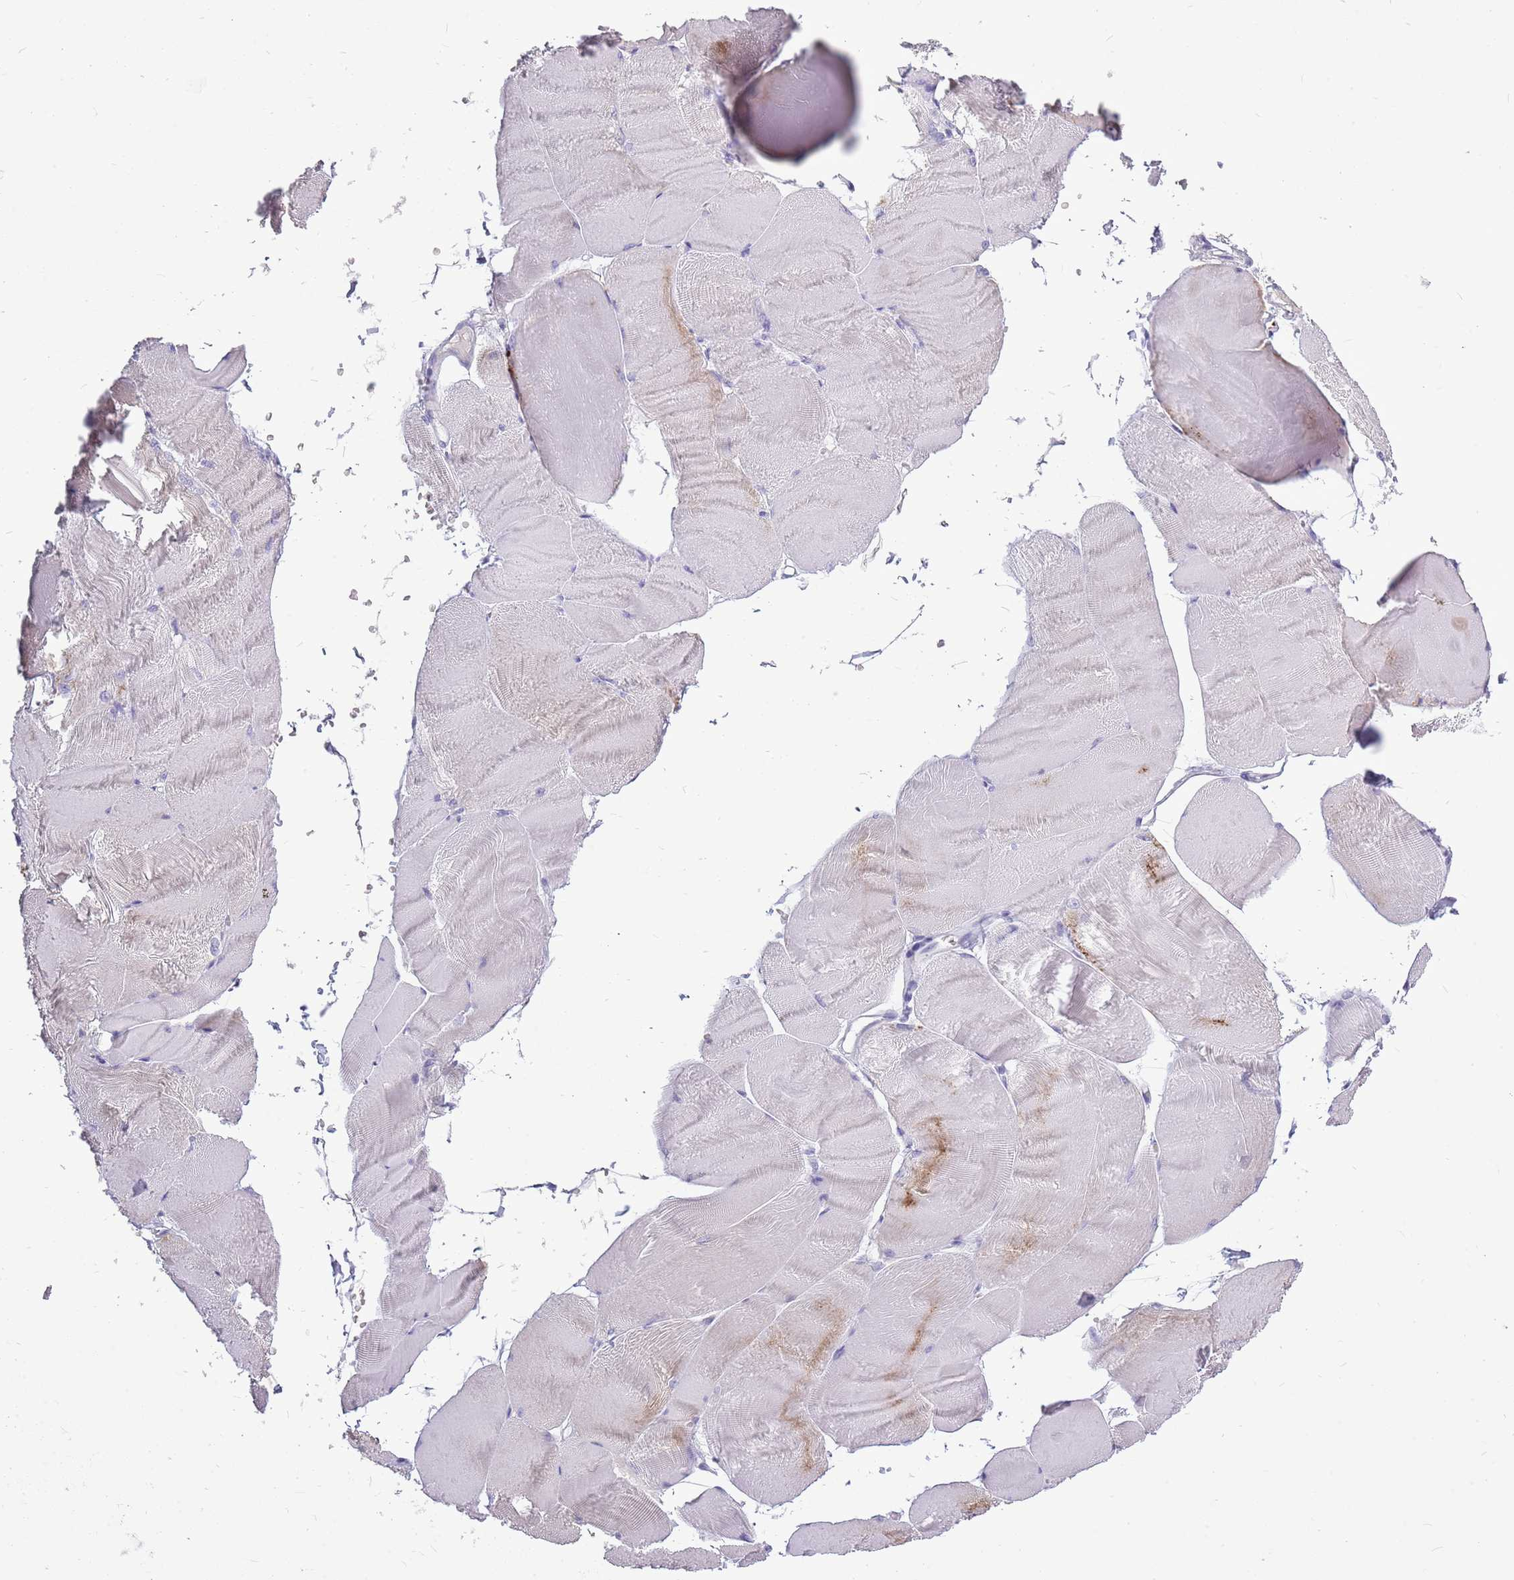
{"staining": {"intensity": "negative", "quantity": "none", "location": "none"}, "tissue": "skeletal muscle", "cell_type": "Myocytes", "image_type": "normal", "snomed": [{"axis": "morphology", "description": "Normal tissue, NOS"}, {"axis": "morphology", "description": "Basal cell carcinoma"}, {"axis": "topography", "description": "Skeletal muscle"}], "caption": "Immunohistochemical staining of normal skeletal muscle displays no significant staining in myocytes.", "gene": "ZNF425", "patient": {"sex": "female", "age": 64}}